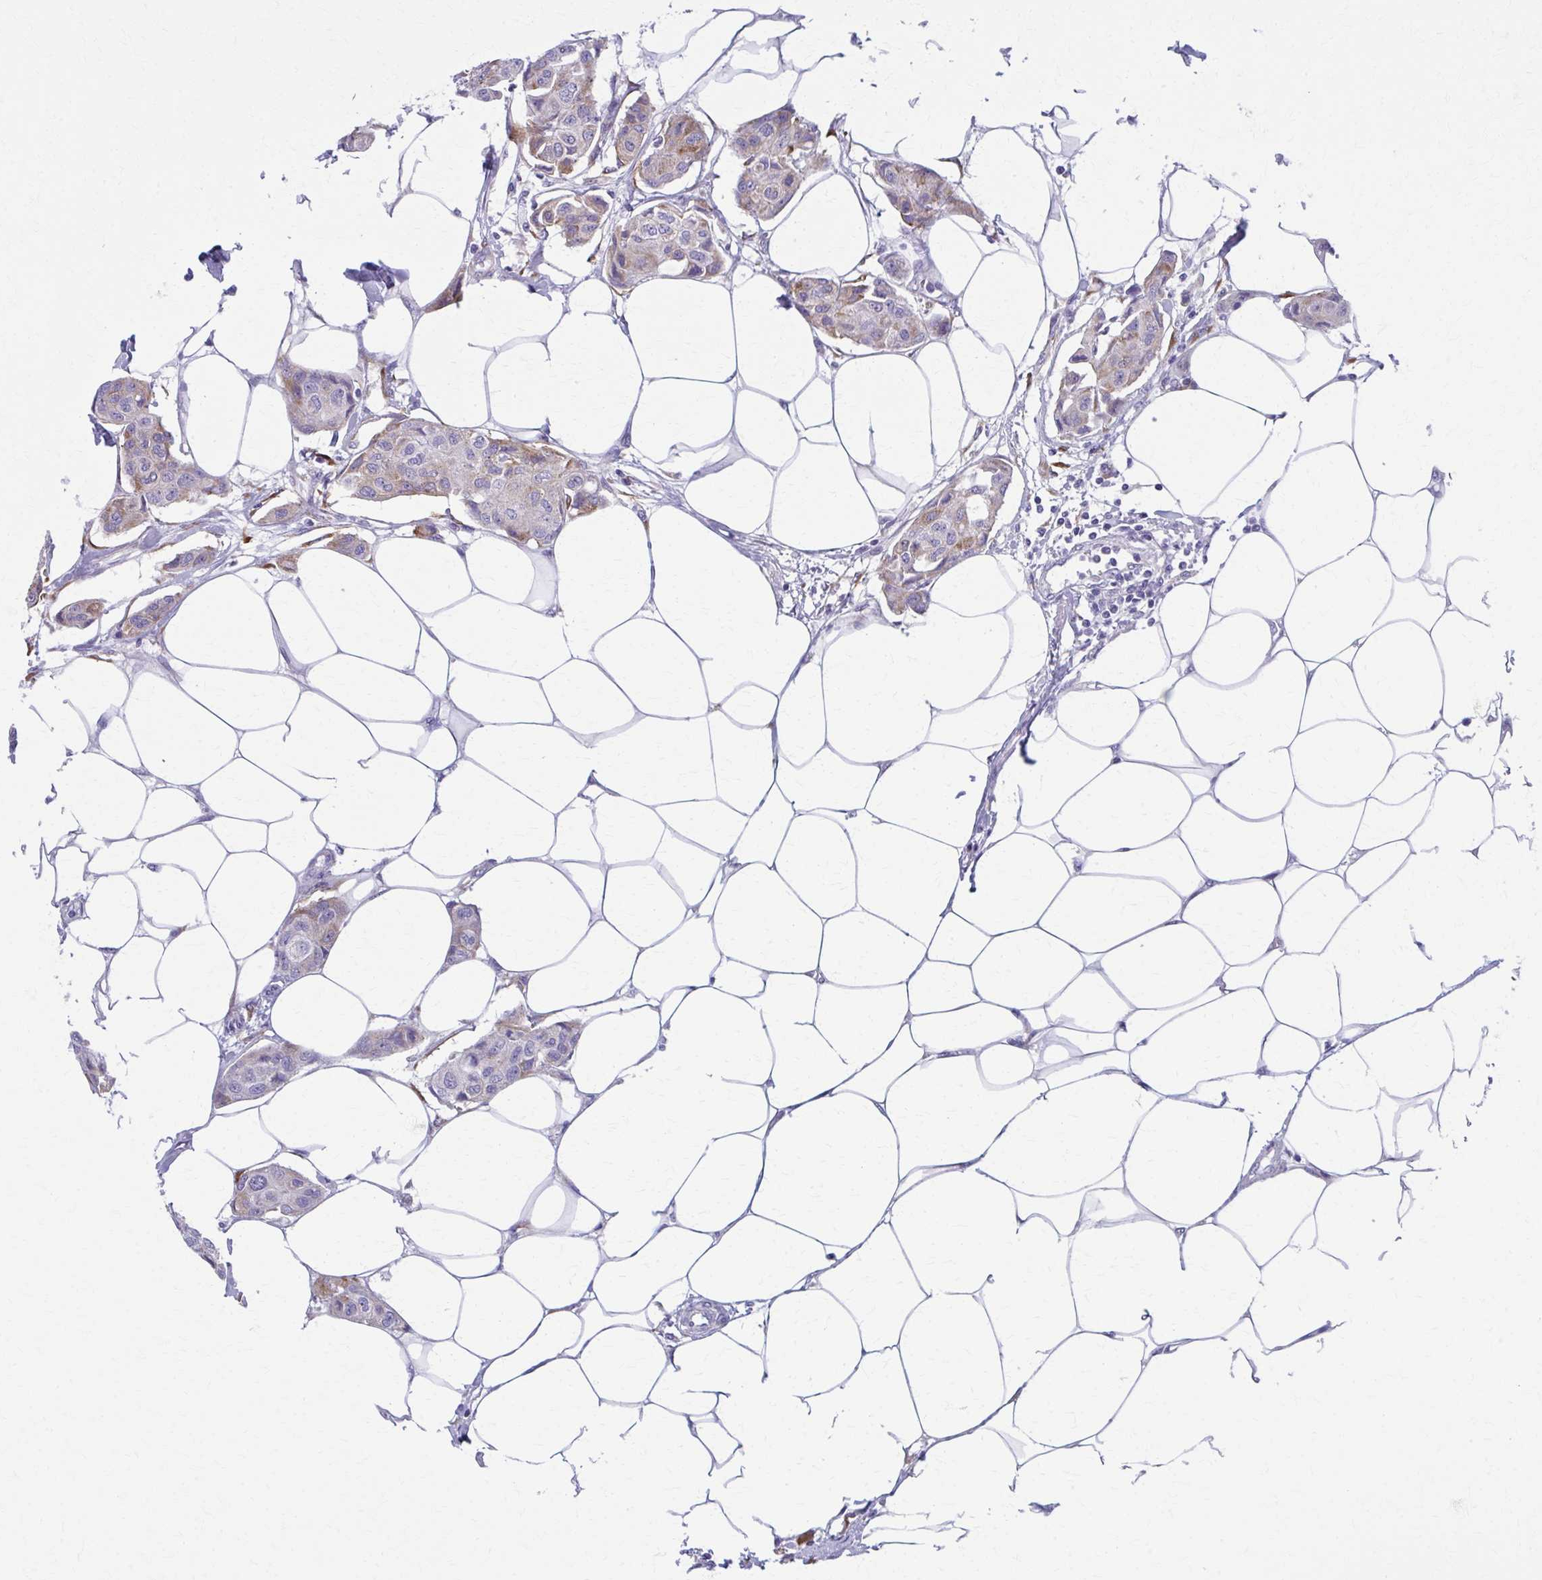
{"staining": {"intensity": "moderate", "quantity": "25%-75%", "location": "cytoplasmic/membranous"}, "tissue": "breast cancer", "cell_type": "Tumor cells", "image_type": "cancer", "snomed": [{"axis": "morphology", "description": "Duct carcinoma"}, {"axis": "topography", "description": "Breast"}, {"axis": "topography", "description": "Lymph node"}], "caption": "This image shows immunohistochemistry staining of breast cancer, with medium moderate cytoplasmic/membranous positivity in about 25%-75% of tumor cells.", "gene": "SPATS2L", "patient": {"sex": "female", "age": 80}}